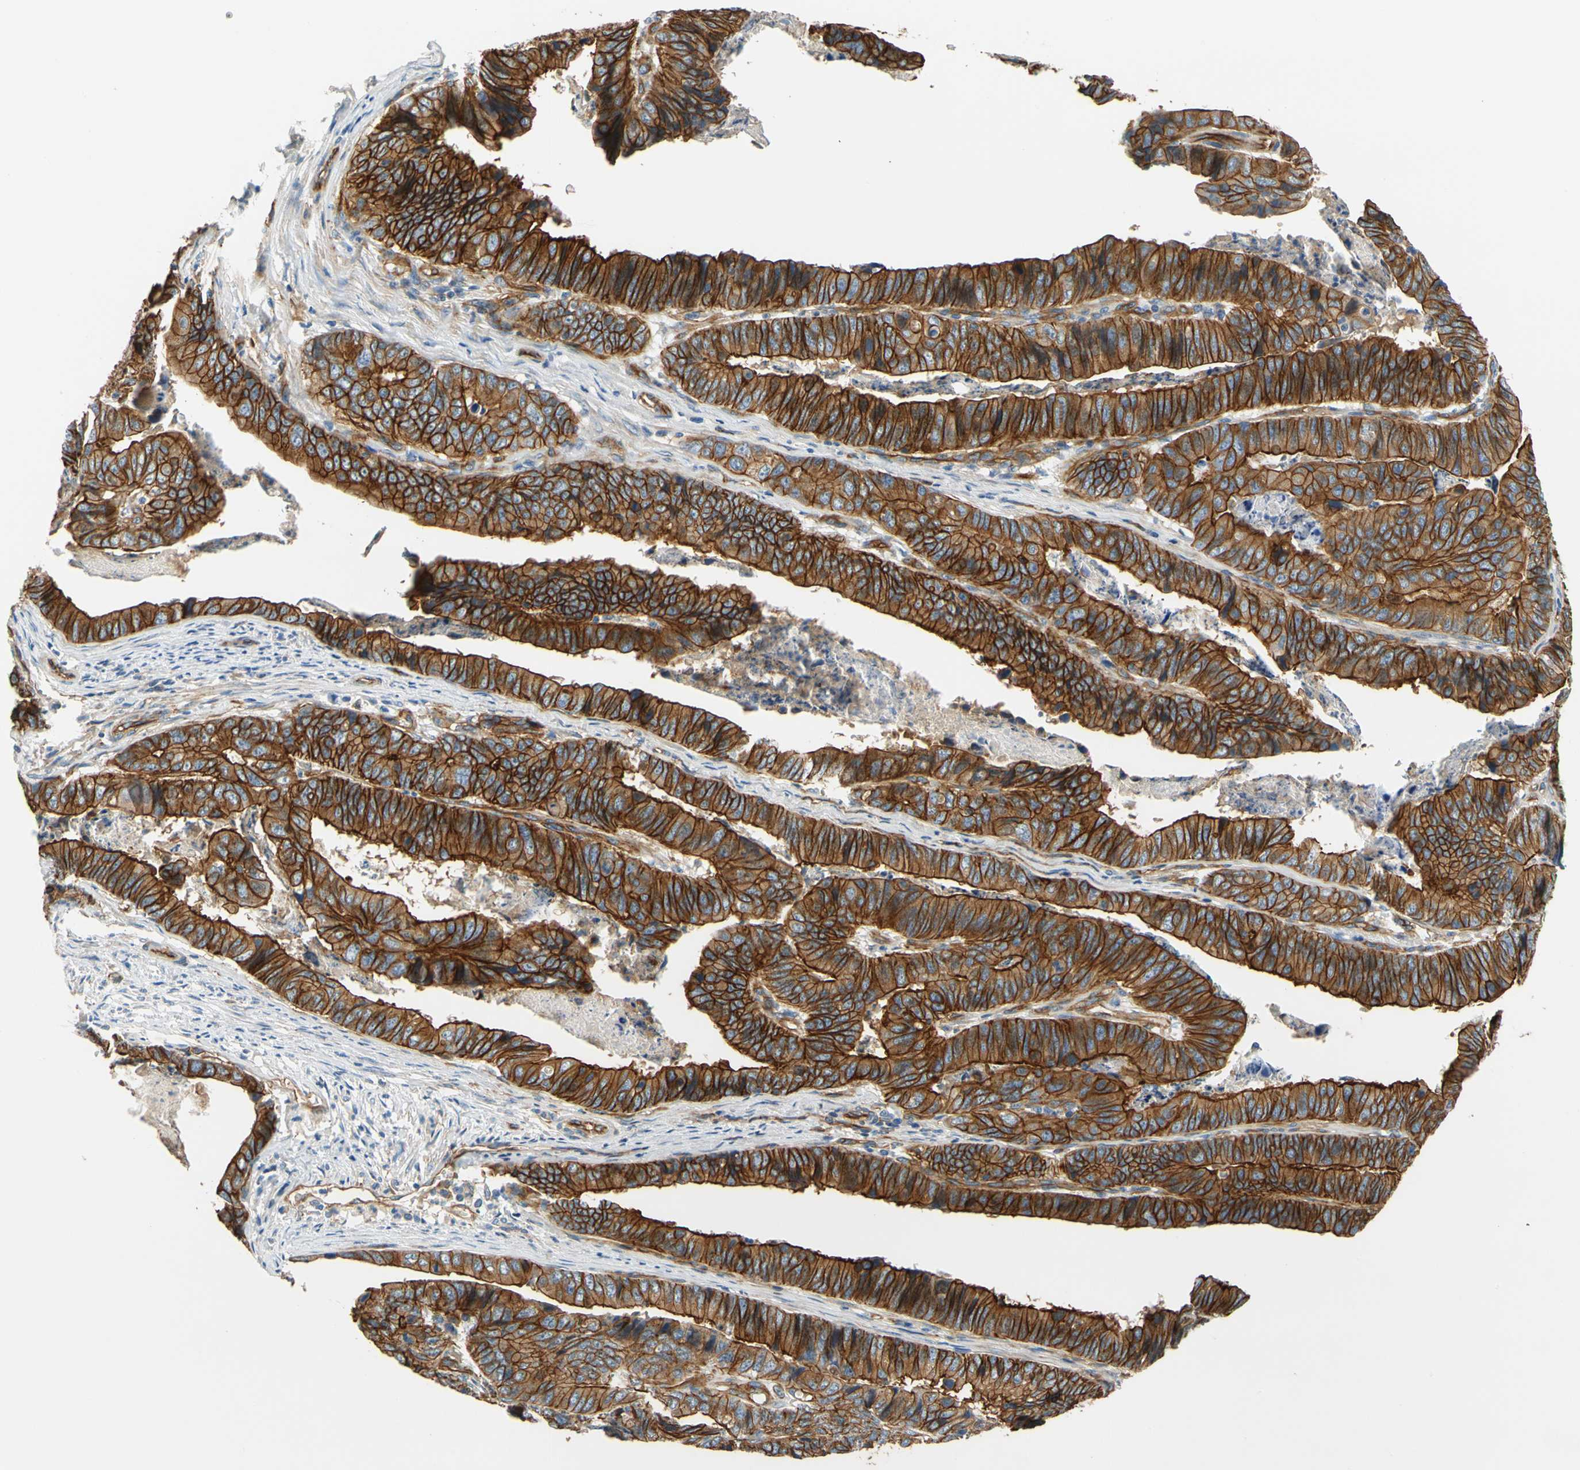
{"staining": {"intensity": "strong", "quantity": ">75%", "location": "cytoplasmic/membranous"}, "tissue": "stomach cancer", "cell_type": "Tumor cells", "image_type": "cancer", "snomed": [{"axis": "morphology", "description": "Adenocarcinoma, NOS"}, {"axis": "topography", "description": "Stomach, lower"}], "caption": "Immunohistochemistry (IHC) (DAB) staining of human stomach cancer shows strong cytoplasmic/membranous protein positivity in approximately >75% of tumor cells. (DAB (3,3'-diaminobenzidine) = brown stain, brightfield microscopy at high magnification).", "gene": "SPTAN1", "patient": {"sex": "male", "age": 77}}